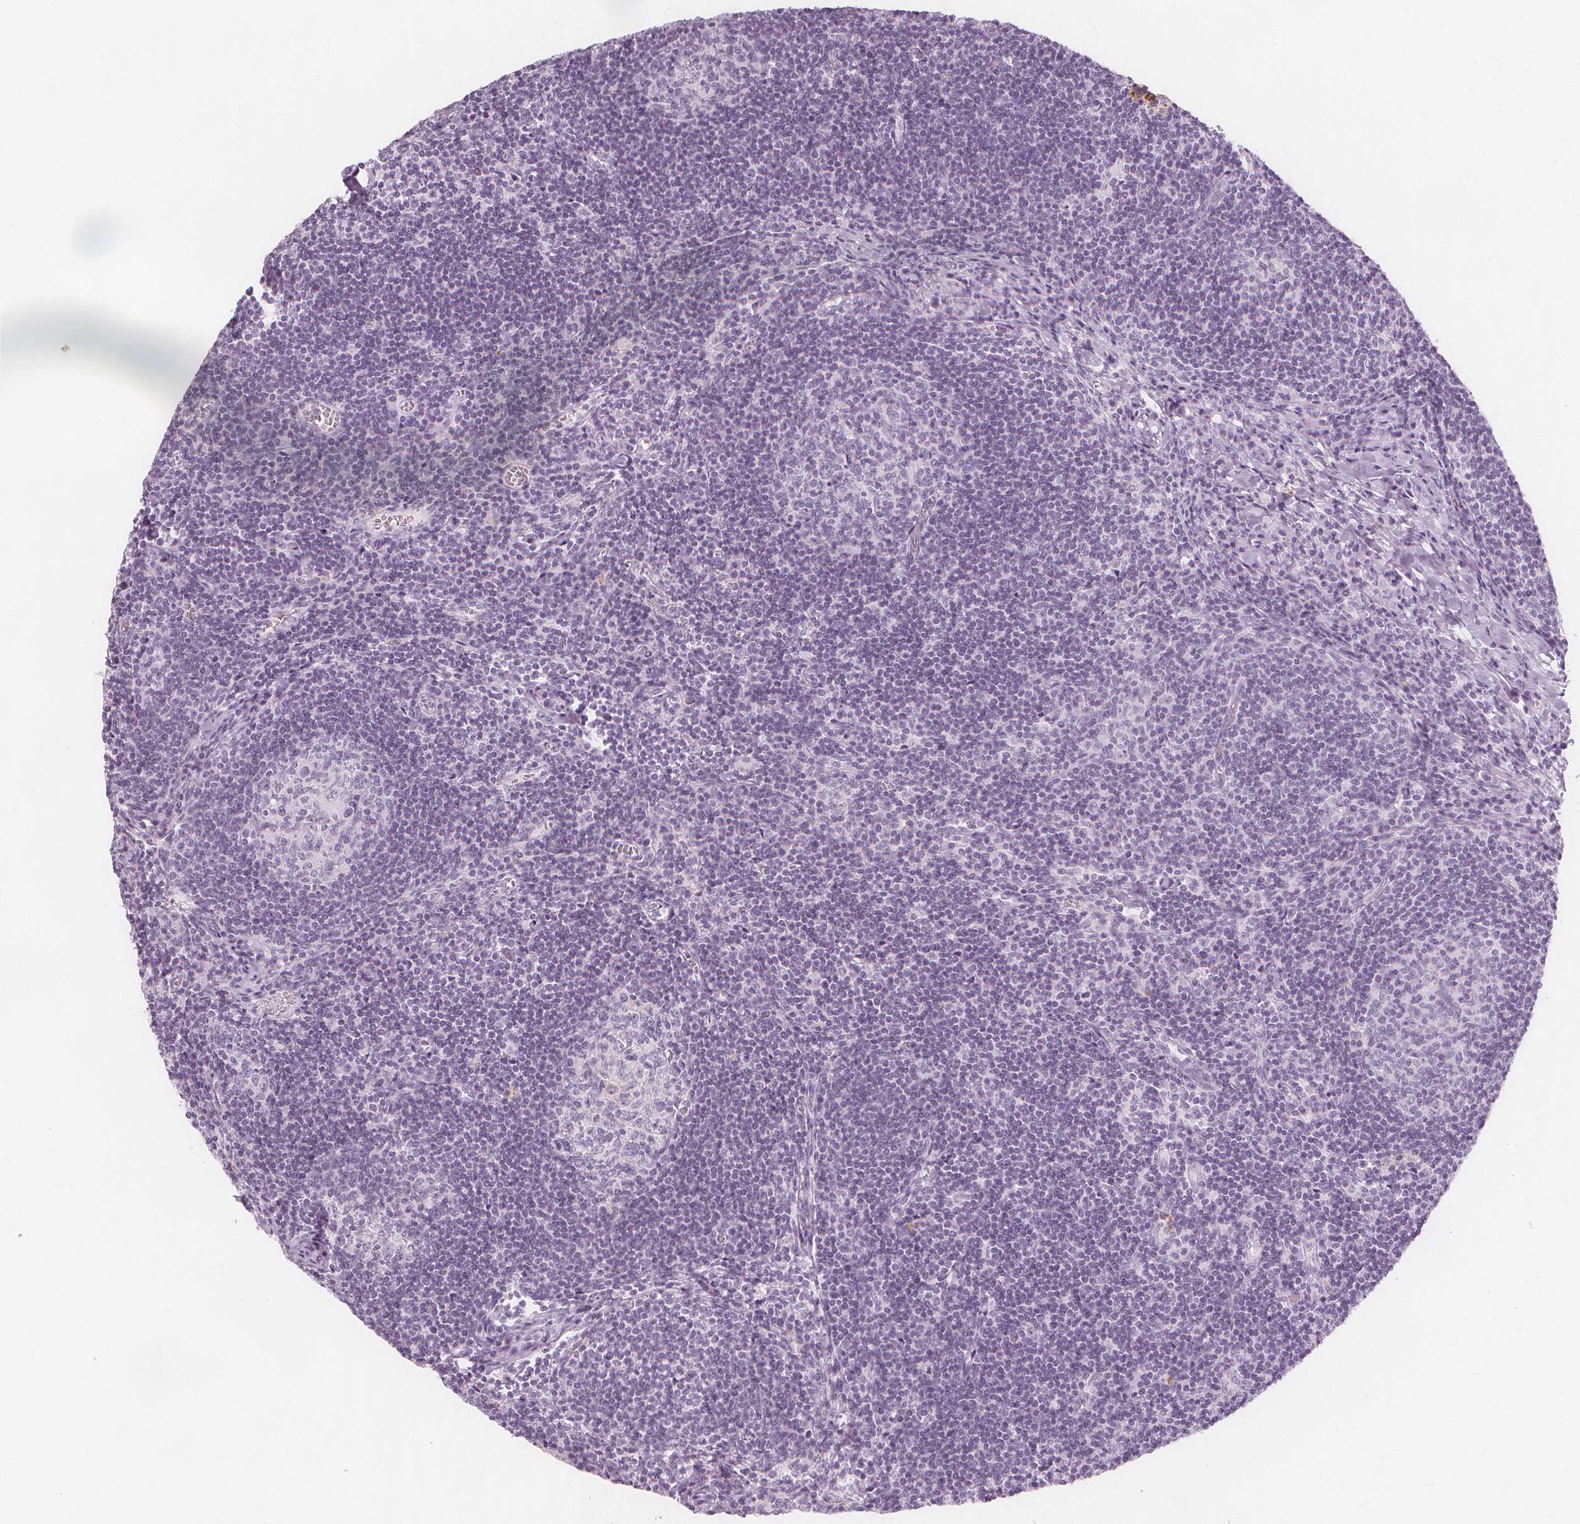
{"staining": {"intensity": "negative", "quantity": "none", "location": "none"}, "tissue": "lymph node", "cell_type": "Germinal center cells", "image_type": "normal", "snomed": [{"axis": "morphology", "description": "Normal tissue, NOS"}, {"axis": "topography", "description": "Lymph node"}], "caption": "This is an immunohistochemistry (IHC) micrograph of normal lymph node. There is no staining in germinal center cells.", "gene": "TFF1", "patient": {"sex": "male", "age": 67}}